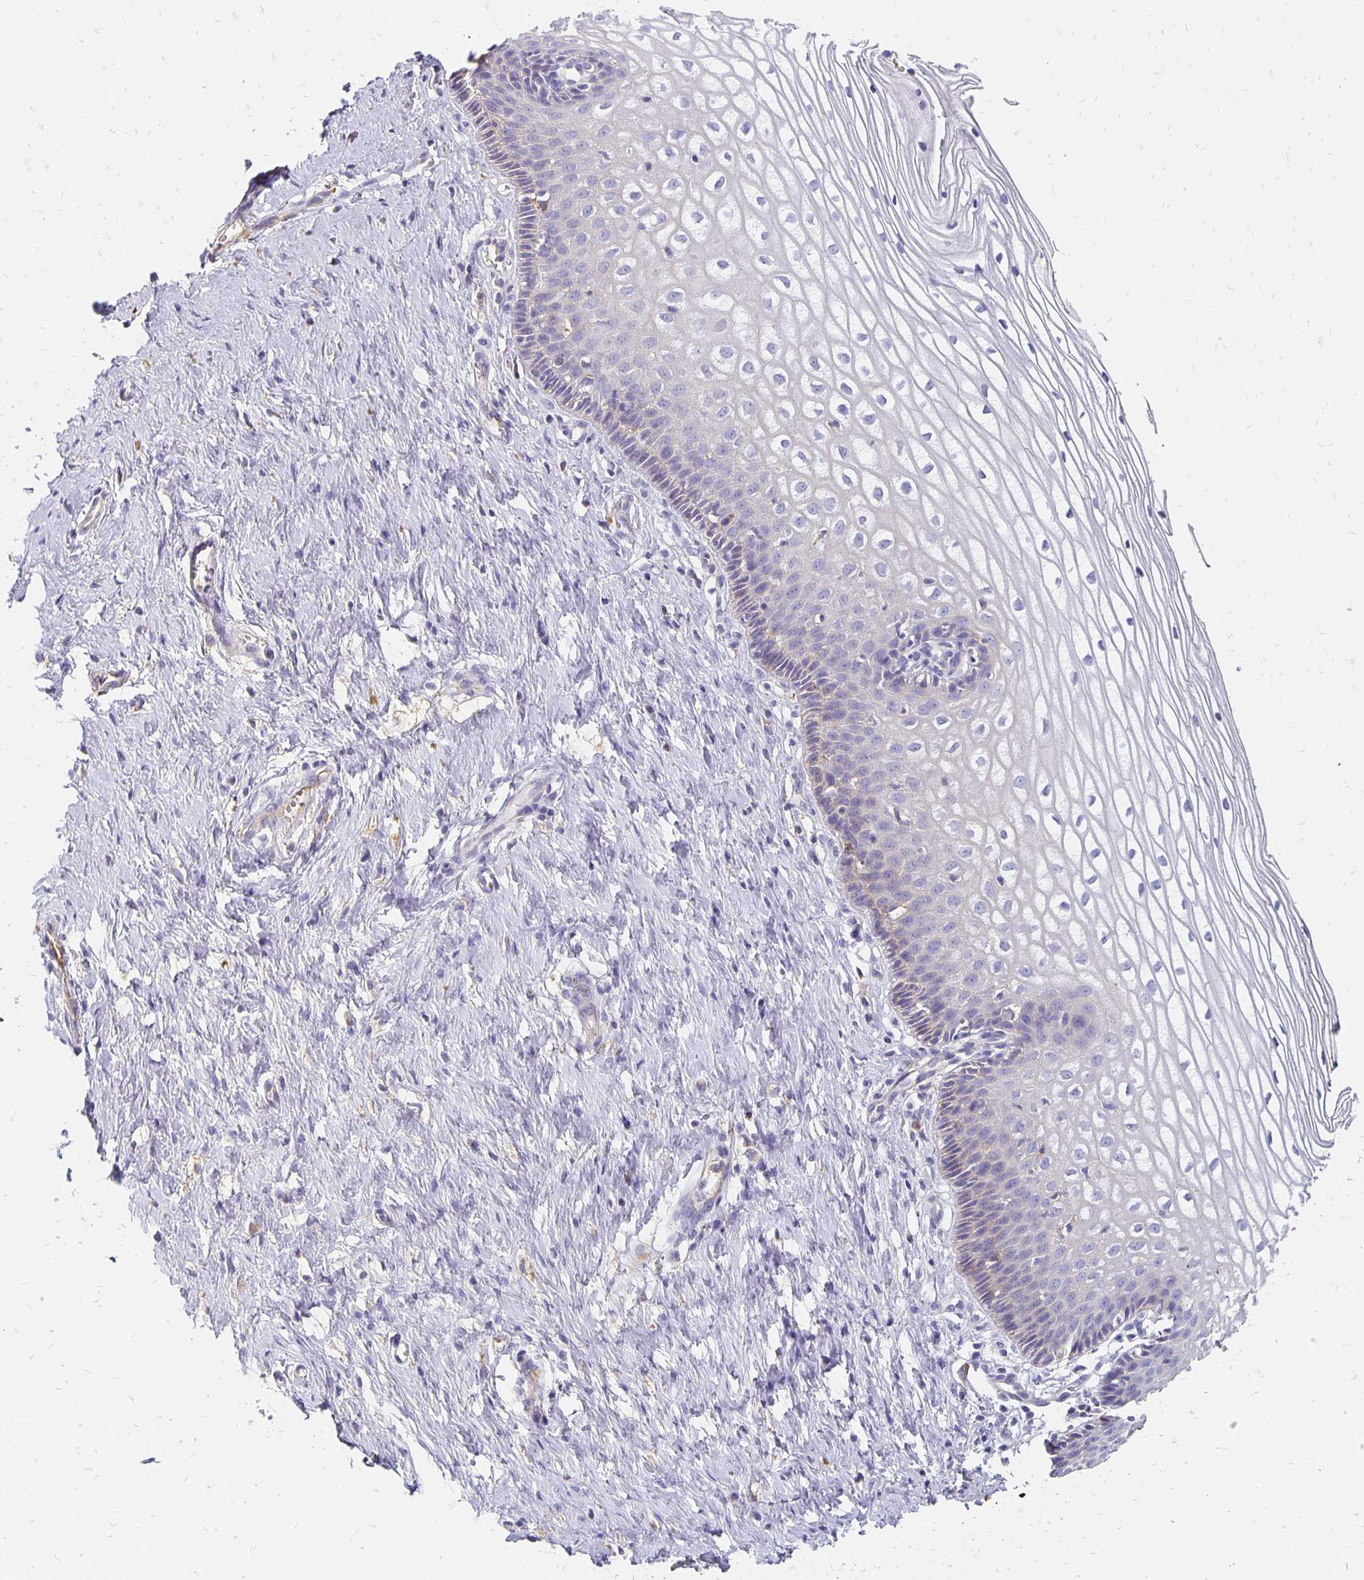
{"staining": {"intensity": "negative", "quantity": "none", "location": "none"}, "tissue": "cervix", "cell_type": "Glandular cells", "image_type": "normal", "snomed": [{"axis": "morphology", "description": "Normal tissue, NOS"}, {"axis": "topography", "description": "Cervix"}], "caption": "Glandular cells show no significant expression in benign cervix. (Brightfield microscopy of DAB IHC at high magnification).", "gene": "APOB", "patient": {"sex": "female", "age": 36}}